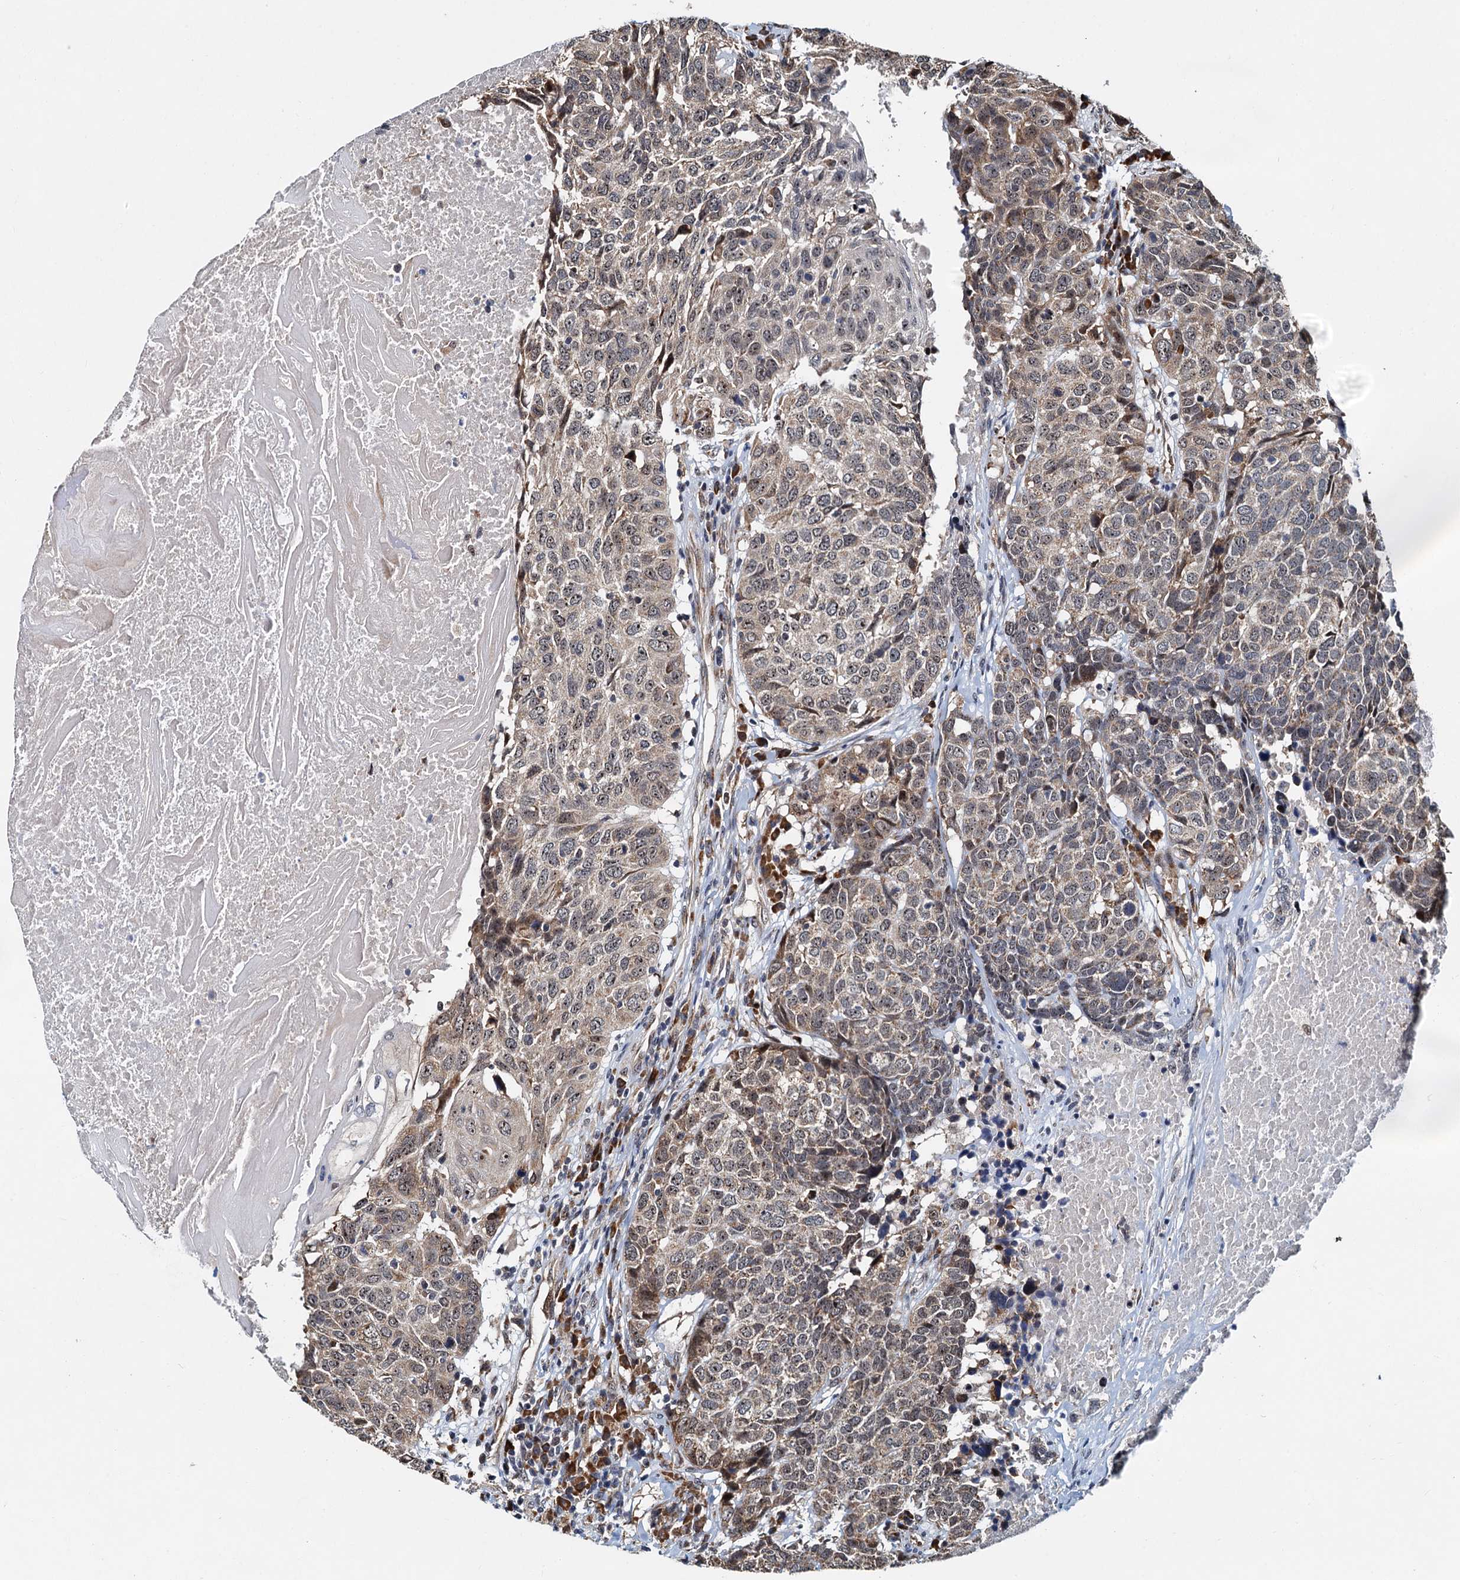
{"staining": {"intensity": "weak", "quantity": ">75%", "location": "cytoplasmic/membranous"}, "tissue": "head and neck cancer", "cell_type": "Tumor cells", "image_type": "cancer", "snomed": [{"axis": "morphology", "description": "Squamous cell carcinoma, NOS"}, {"axis": "topography", "description": "Head-Neck"}], "caption": "IHC (DAB (3,3'-diaminobenzidine)) staining of human head and neck cancer shows weak cytoplasmic/membranous protein expression in about >75% of tumor cells.", "gene": "DNAJC21", "patient": {"sex": "male", "age": 66}}